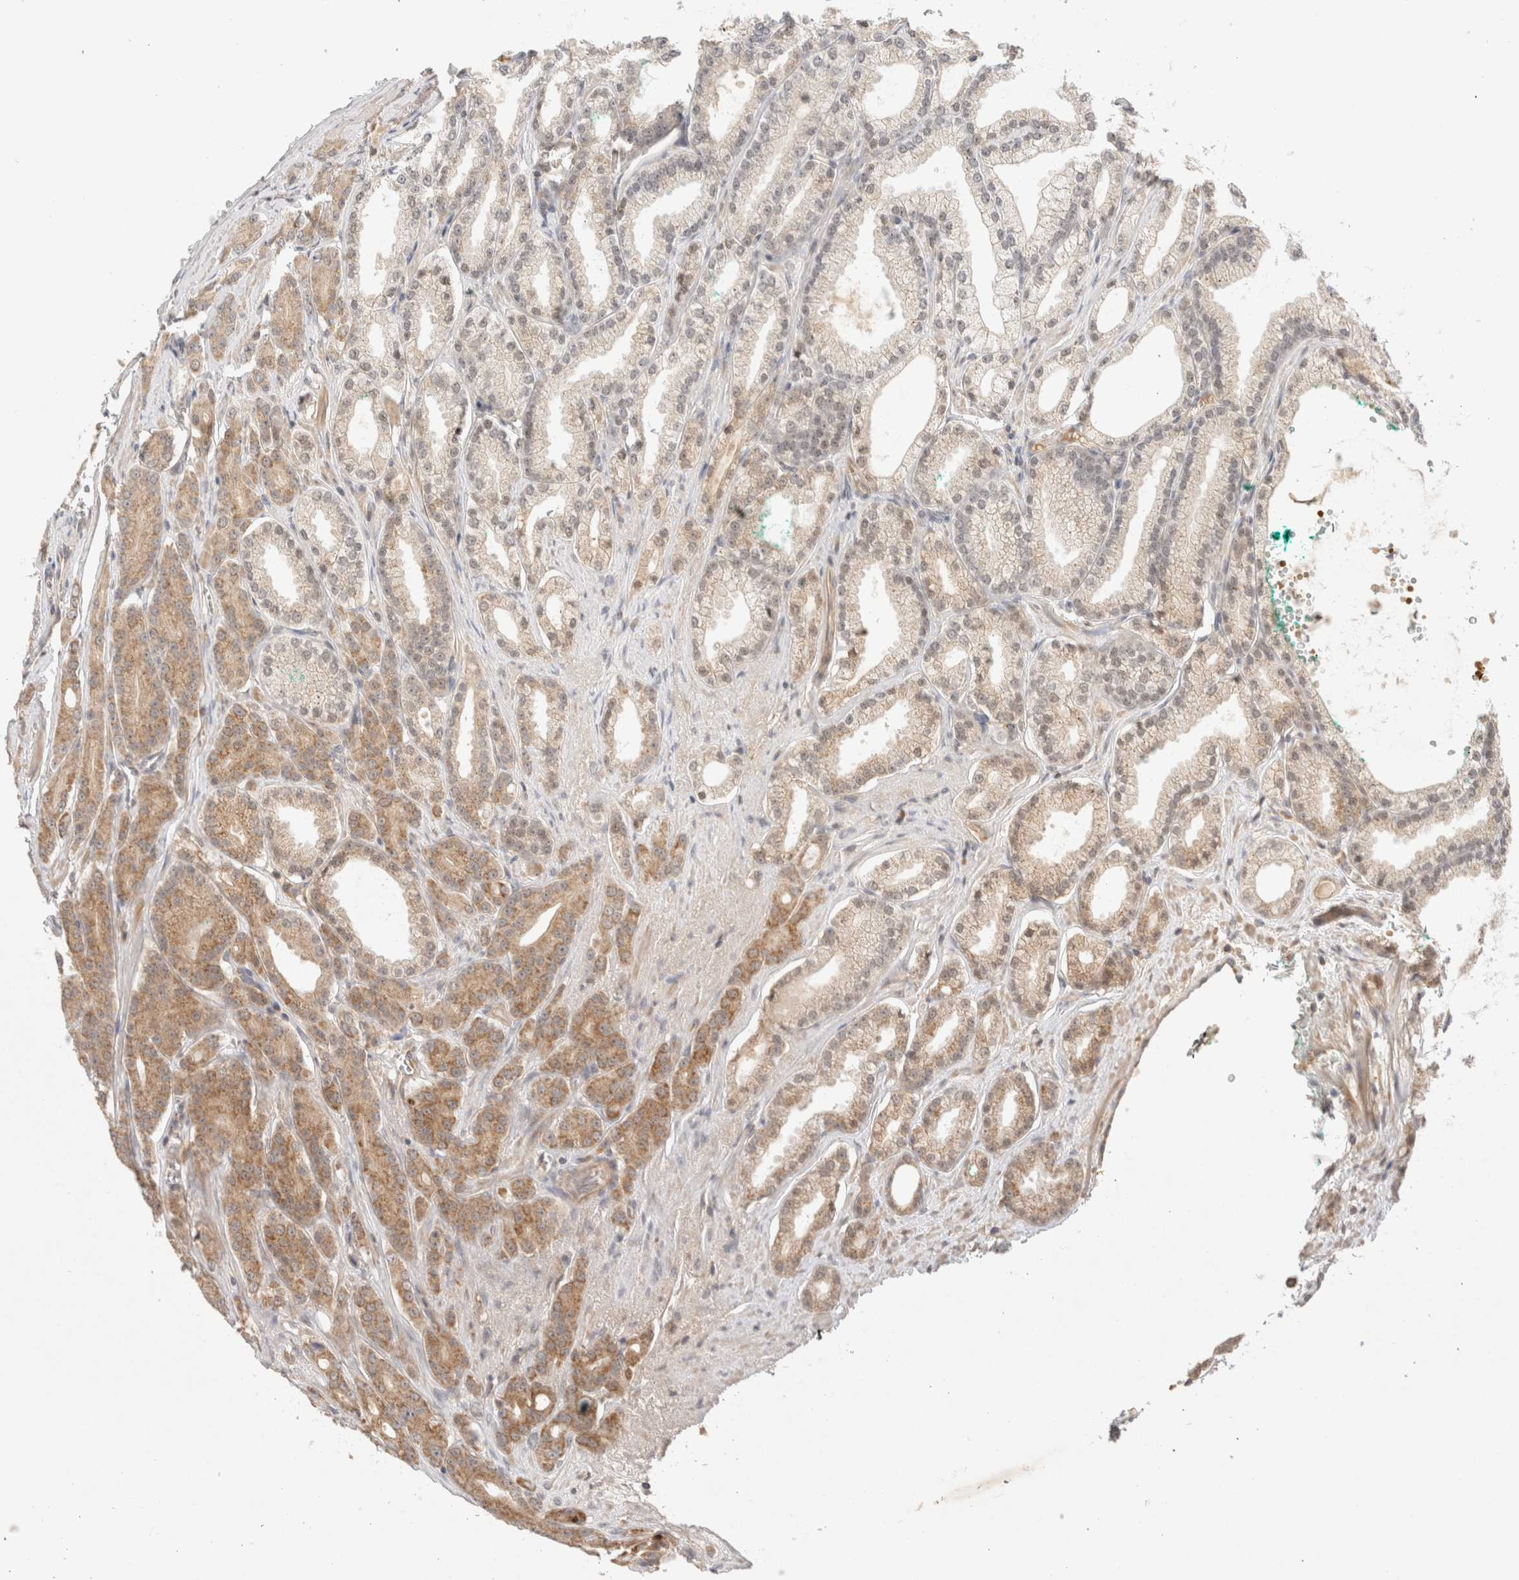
{"staining": {"intensity": "moderate", "quantity": "25%-75%", "location": "cytoplasmic/membranous"}, "tissue": "prostate cancer", "cell_type": "Tumor cells", "image_type": "cancer", "snomed": [{"axis": "morphology", "description": "Adenocarcinoma, High grade"}, {"axis": "topography", "description": "Prostate"}], "caption": "Immunohistochemical staining of human prostate high-grade adenocarcinoma shows medium levels of moderate cytoplasmic/membranous positivity in about 25%-75% of tumor cells. (DAB IHC with brightfield microscopy, high magnification).", "gene": "MRM3", "patient": {"sex": "male", "age": 71}}